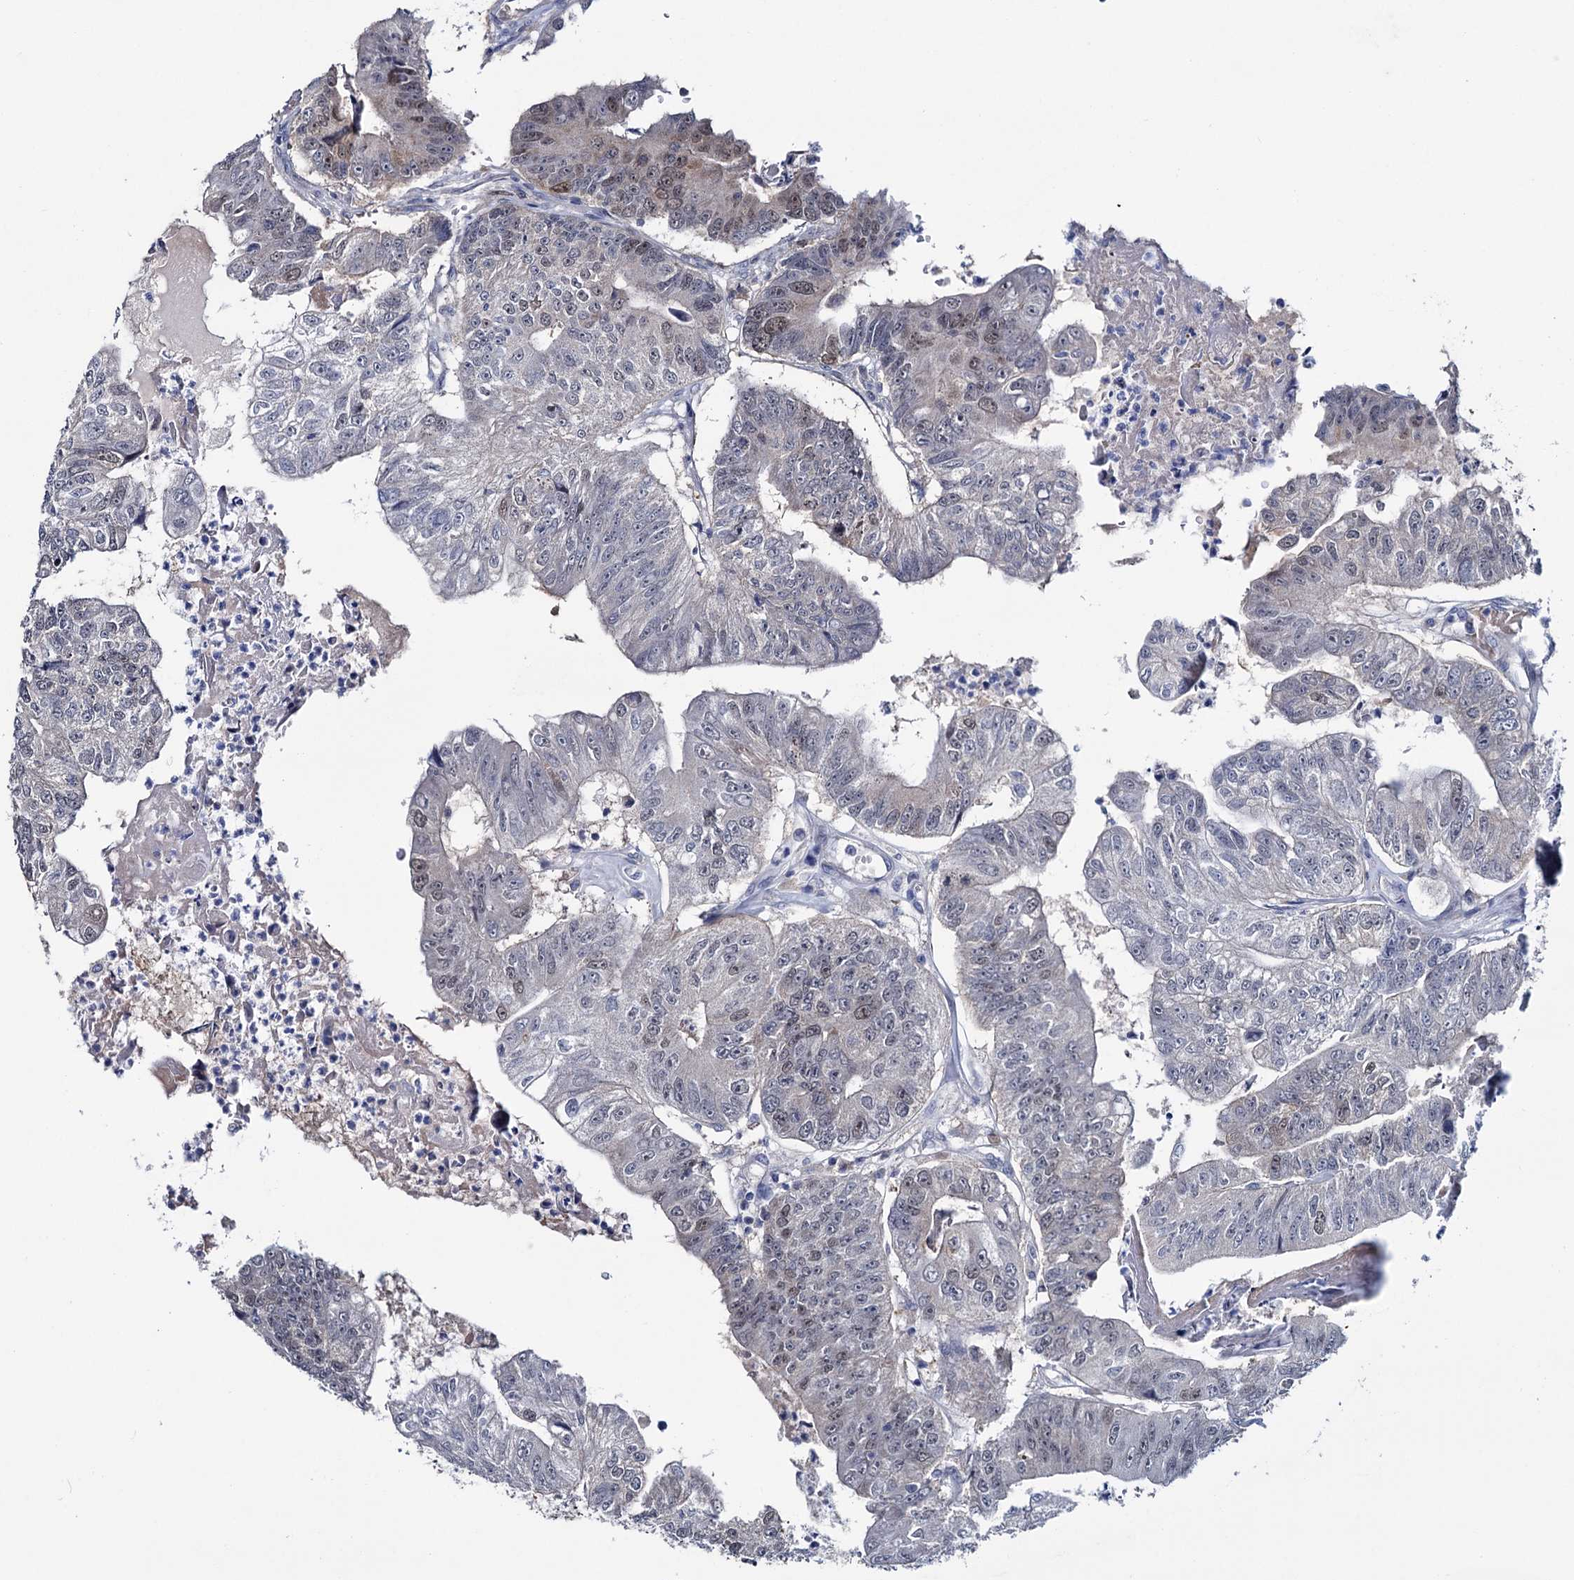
{"staining": {"intensity": "weak", "quantity": "<25%", "location": "nuclear"}, "tissue": "colorectal cancer", "cell_type": "Tumor cells", "image_type": "cancer", "snomed": [{"axis": "morphology", "description": "Adenocarcinoma, NOS"}, {"axis": "topography", "description": "Colon"}], "caption": "IHC of human colorectal cancer (adenocarcinoma) reveals no expression in tumor cells. The staining is performed using DAB (3,3'-diaminobenzidine) brown chromogen with nuclei counter-stained in using hematoxylin.", "gene": "FAM111B", "patient": {"sex": "female", "age": 67}}